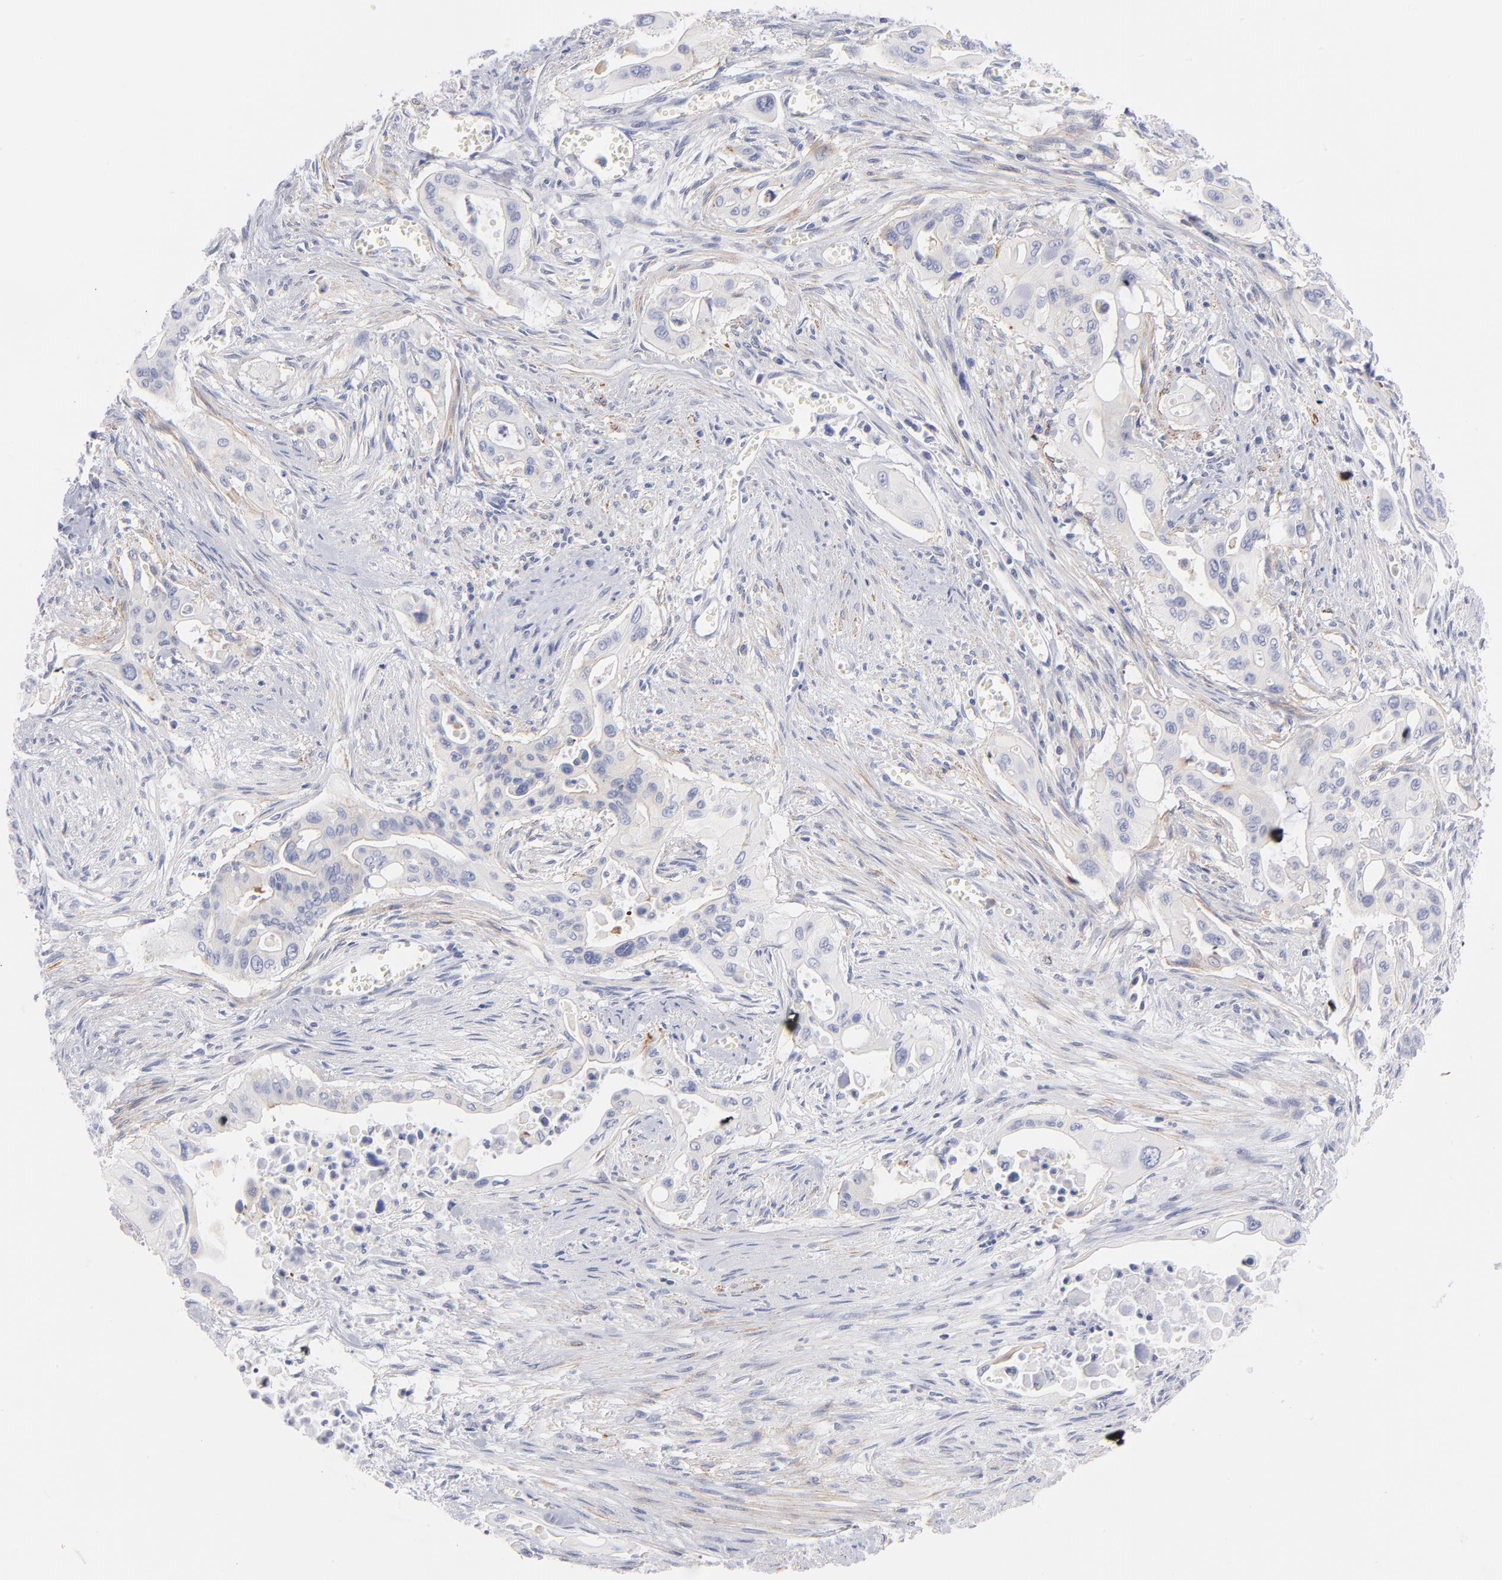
{"staining": {"intensity": "negative", "quantity": "none", "location": "none"}, "tissue": "pancreatic cancer", "cell_type": "Tumor cells", "image_type": "cancer", "snomed": [{"axis": "morphology", "description": "Adenocarcinoma, NOS"}, {"axis": "topography", "description": "Pancreas"}], "caption": "An image of pancreatic adenocarcinoma stained for a protein reveals no brown staining in tumor cells.", "gene": "ACTA2", "patient": {"sex": "male", "age": 77}}